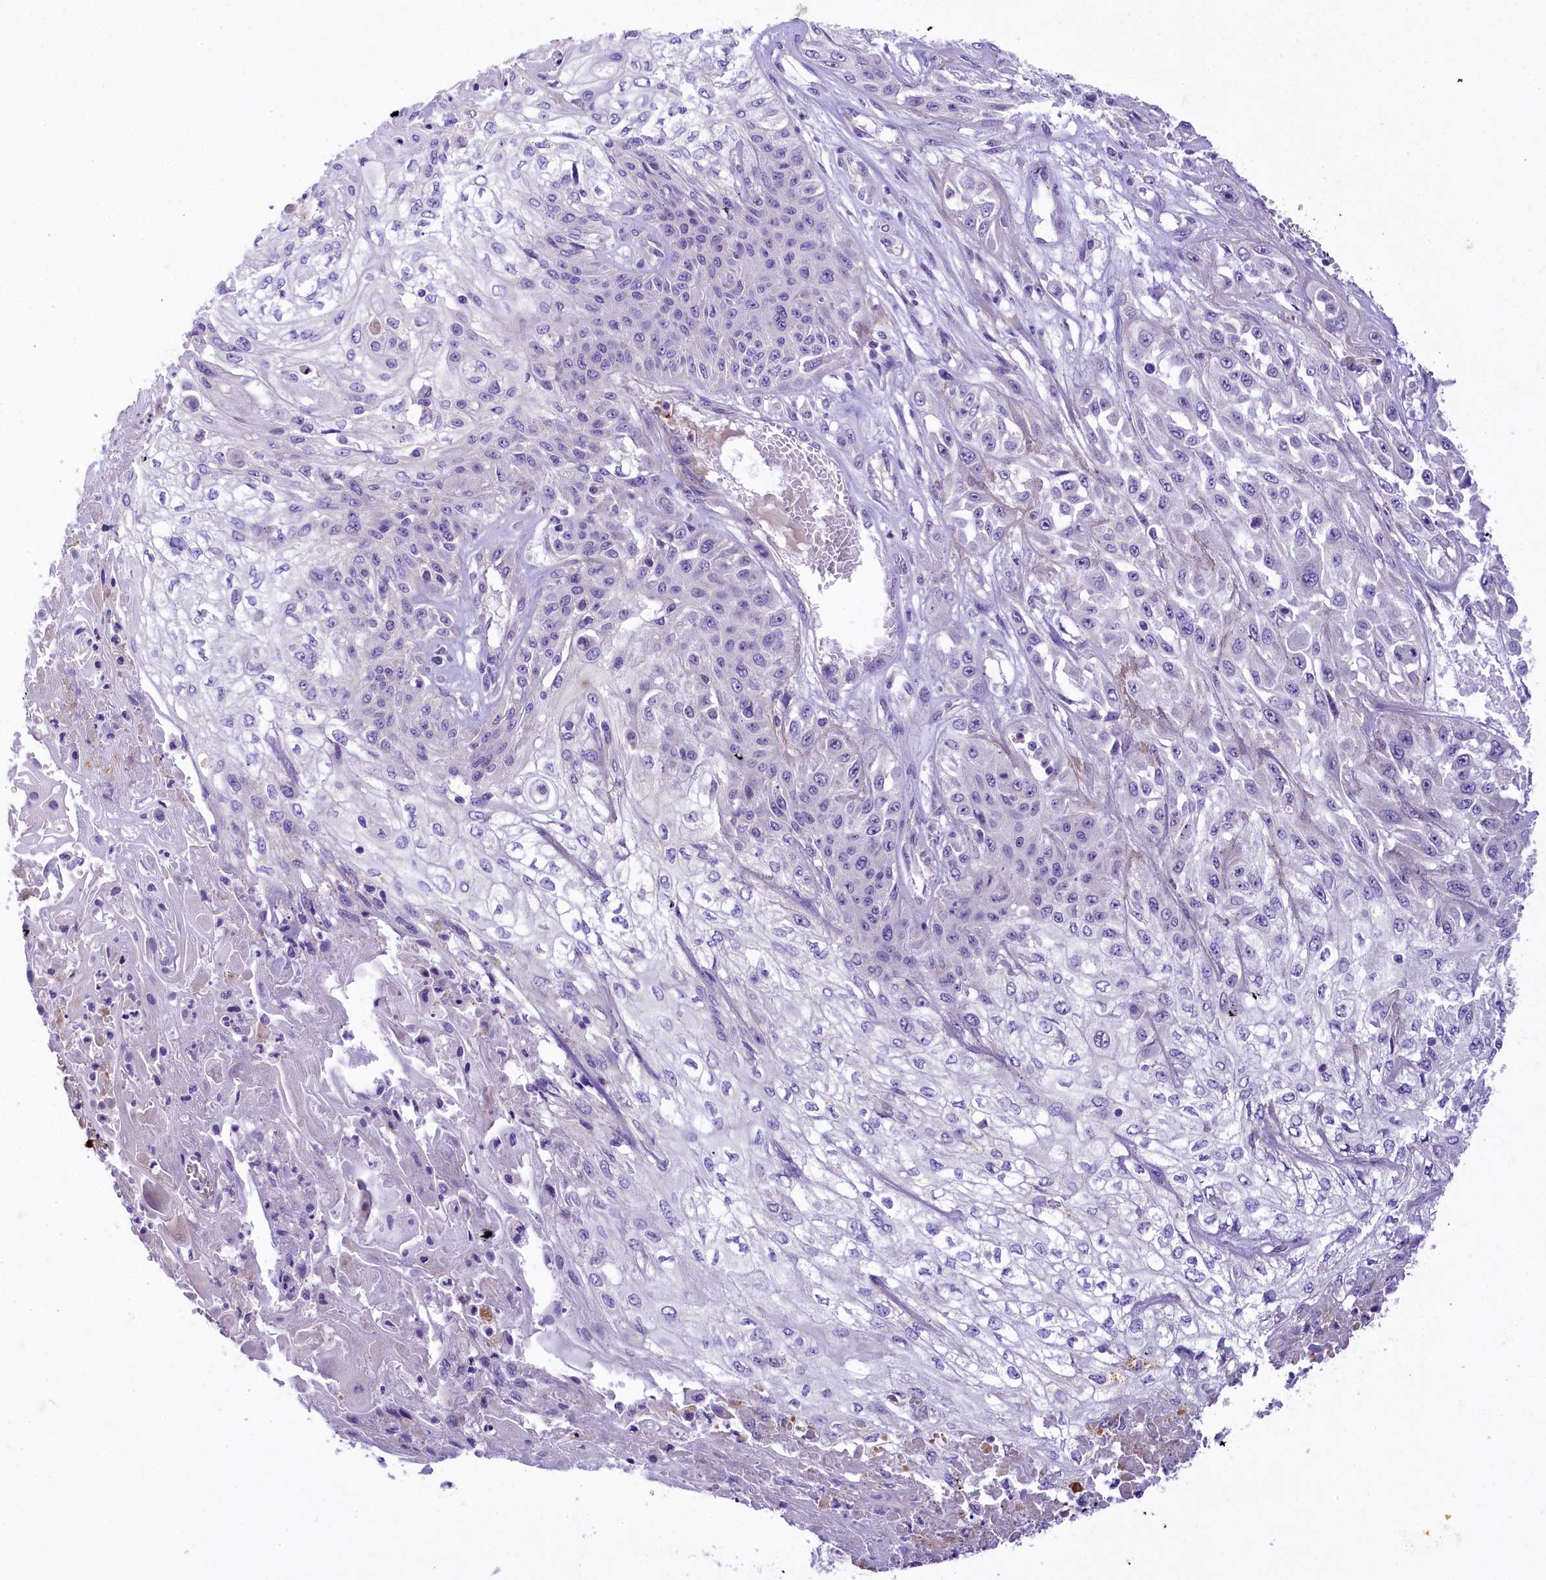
{"staining": {"intensity": "negative", "quantity": "none", "location": "none"}, "tissue": "skin cancer", "cell_type": "Tumor cells", "image_type": "cancer", "snomed": [{"axis": "morphology", "description": "Squamous cell carcinoma, NOS"}, {"axis": "morphology", "description": "Squamous cell carcinoma, metastatic, NOS"}, {"axis": "topography", "description": "Skin"}, {"axis": "topography", "description": "Lymph node"}], "caption": "Micrograph shows no significant protein staining in tumor cells of skin cancer.", "gene": "UBXN6", "patient": {"sex": "male", "age": 75}}